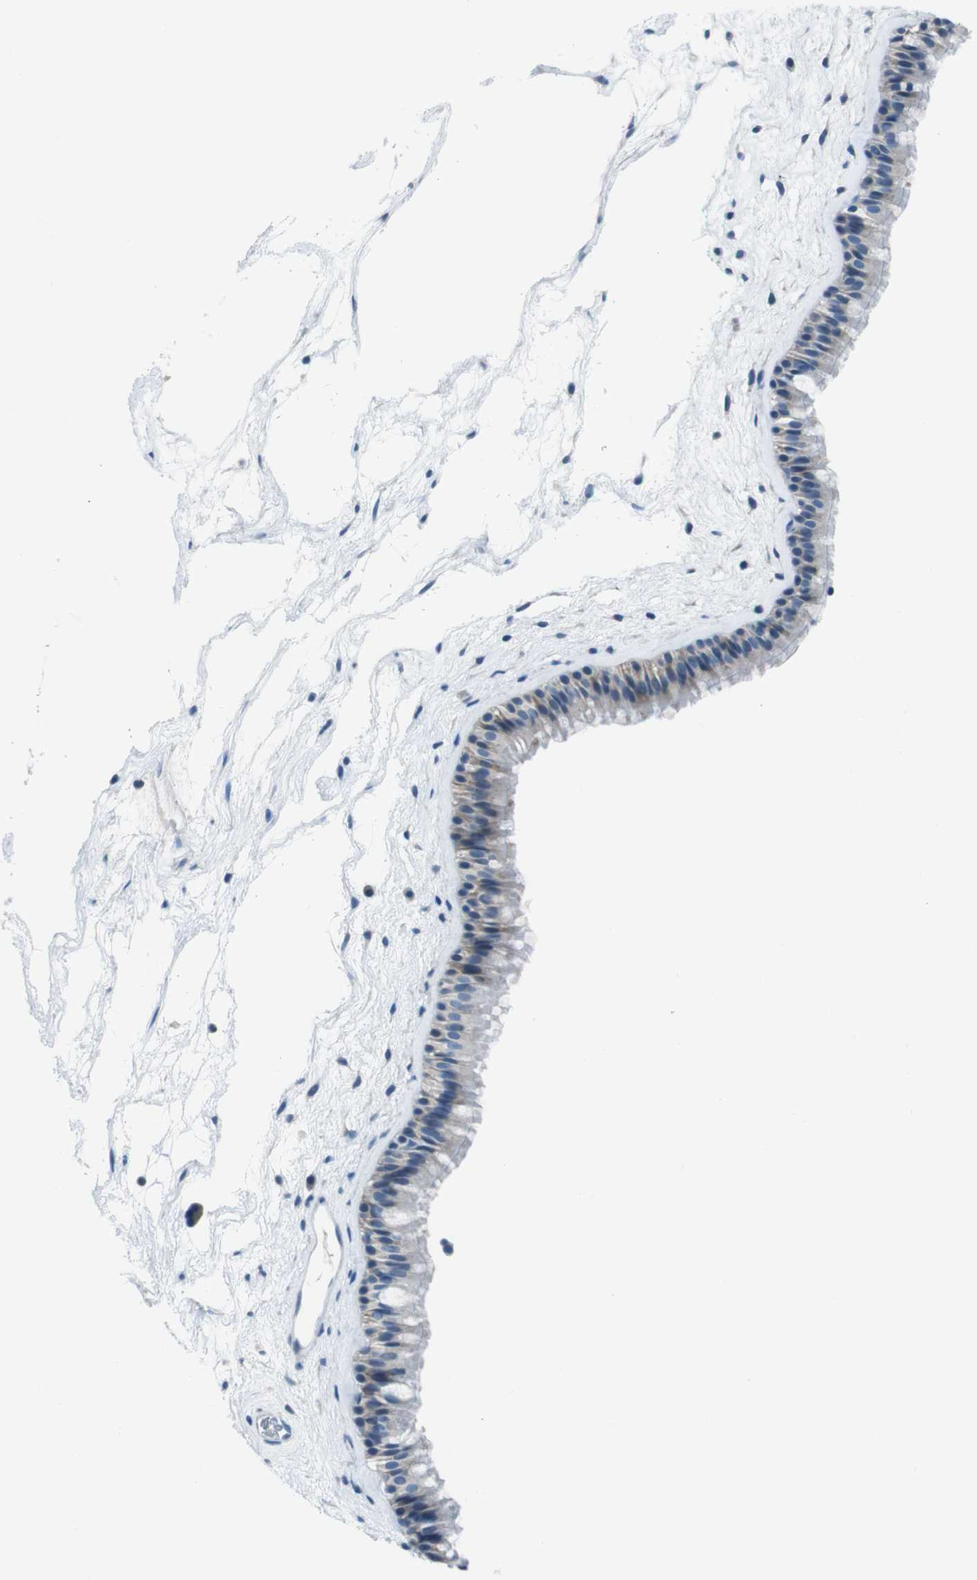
{"staining": {"intensity": "weak", "quantity": "<25%", "location": "cytoplasmic/membranous"}, "tissue": "nasopharynx", "cell_type": "Respiratory epithelial cells", "image_type": "normal", "snomed": [{"axis": "morphology", "description": "Normal tissue, NOS"}, {"axis": "morphology", "description": "Inflammation, NOS"}, {"axis": "topography", "description": "Nasopharynx"}], "caption": "Protein analysis of benign nasopharynx shows no significant expression in respiratory epithelial cells. The staining was performed using DAB to visualize the protein expression in brown, while the nuclei were stained in blue with hematoxylin (Magnification: 20x).", "gene": "NANOS2", "patient": {"sex": "male", "age": 48}}